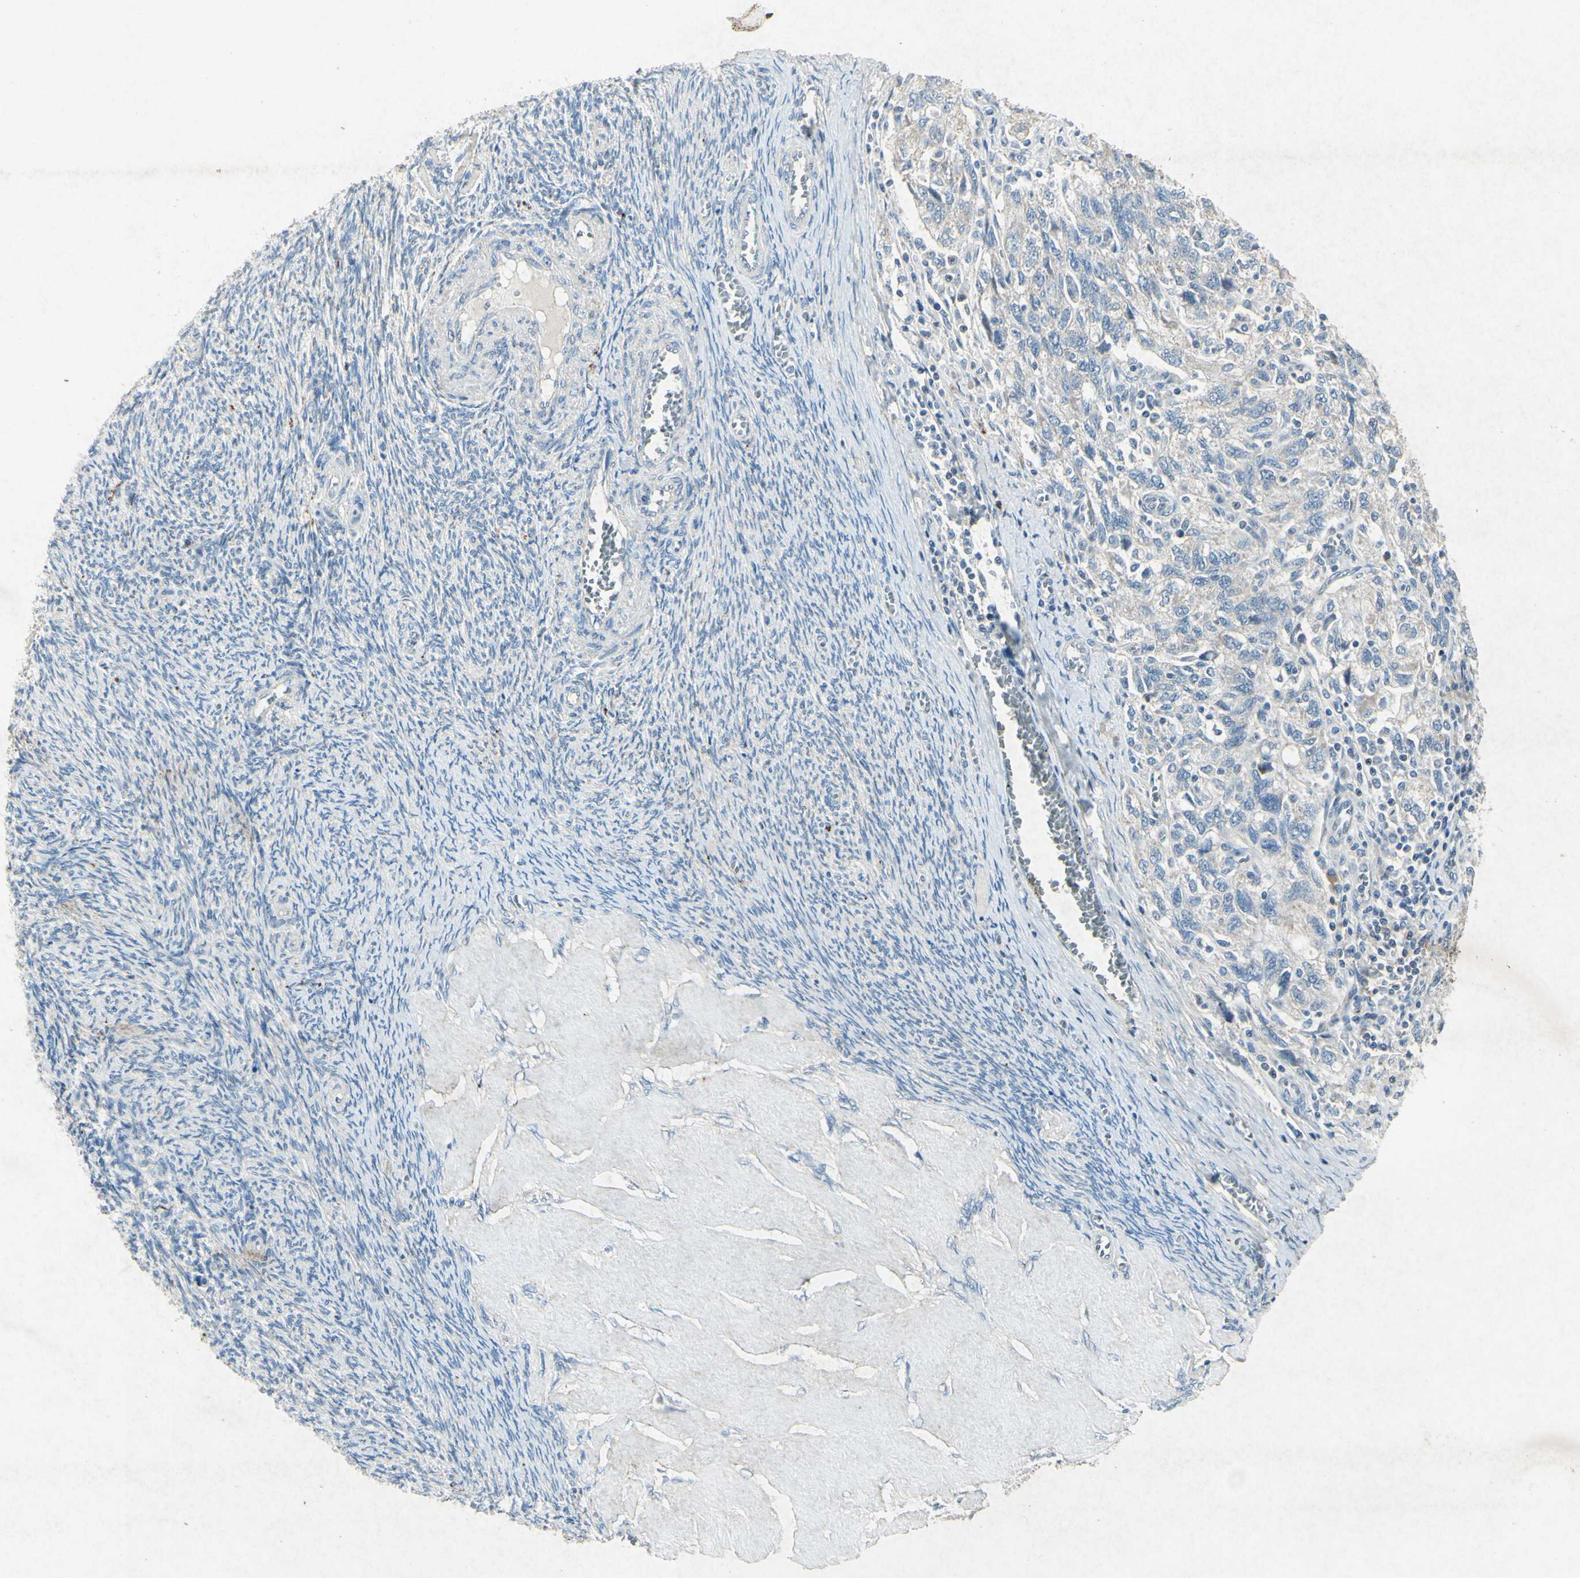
{"staining": {"intensity": "negative", "quantity": "none", "location": "none"}, "tissue": "ovarian cancer", "cell_type": "Tumor cells", "image_type": "cancer", "snomed": [{"axis": "morphology", "description": "Carcinoma, NOS"}, {"axis": "morphology", "description": "Cystadenocarcinoma, serous, NOS"}, {"axis": "topography", "description": "Ovary"}], "caption": "Serous cystadenocarcinoma (ovarian) was stained to show a protein in brown. There is no significant expression in tumor cells.", "gene": "SNAP91", "patient": {"sex": "female", "age": 69}}